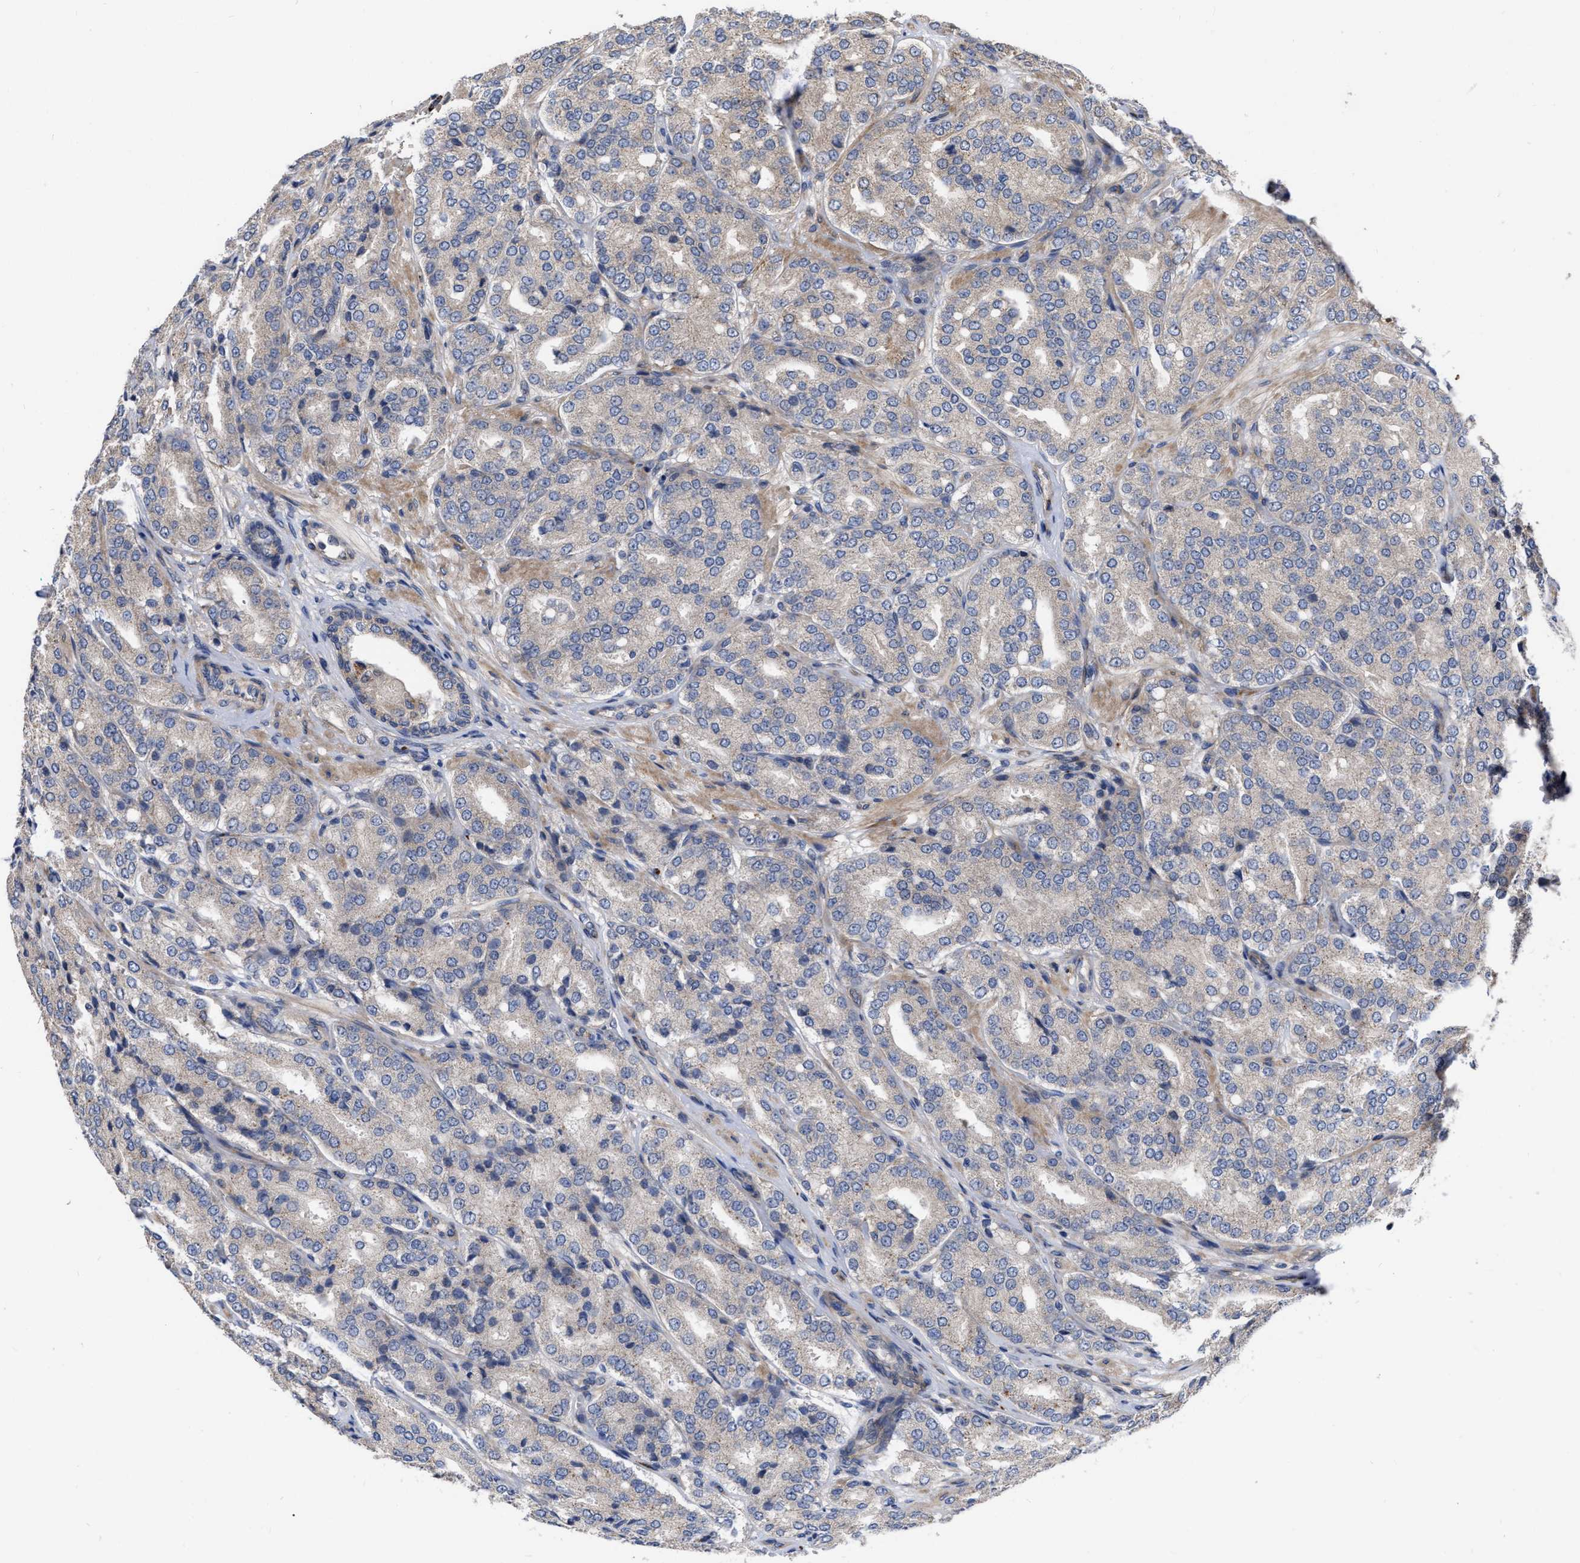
{"staining": {"intensity": "weak", "quantity": "<25%", "location": "cytoplasmic/membranous"}, "tissue": "prostate cancer", "cell_type": "Tumor cells", "image_type": "cancer", "snomed": [{"axis": "morphology", "description": "Adenocarcinoma, High grade"}, {"axis": "topography", "description": "Prostate"}], "caption": "High magnification brightfield microscopy of high-grade adenocarcinoma (prostate) stained with DAB (brown) and counterstained with hematoxylin (blue): tumor cells show no significant expression.", "gene": "MLST8", "patient": {"sex": "male", "age": 65}}